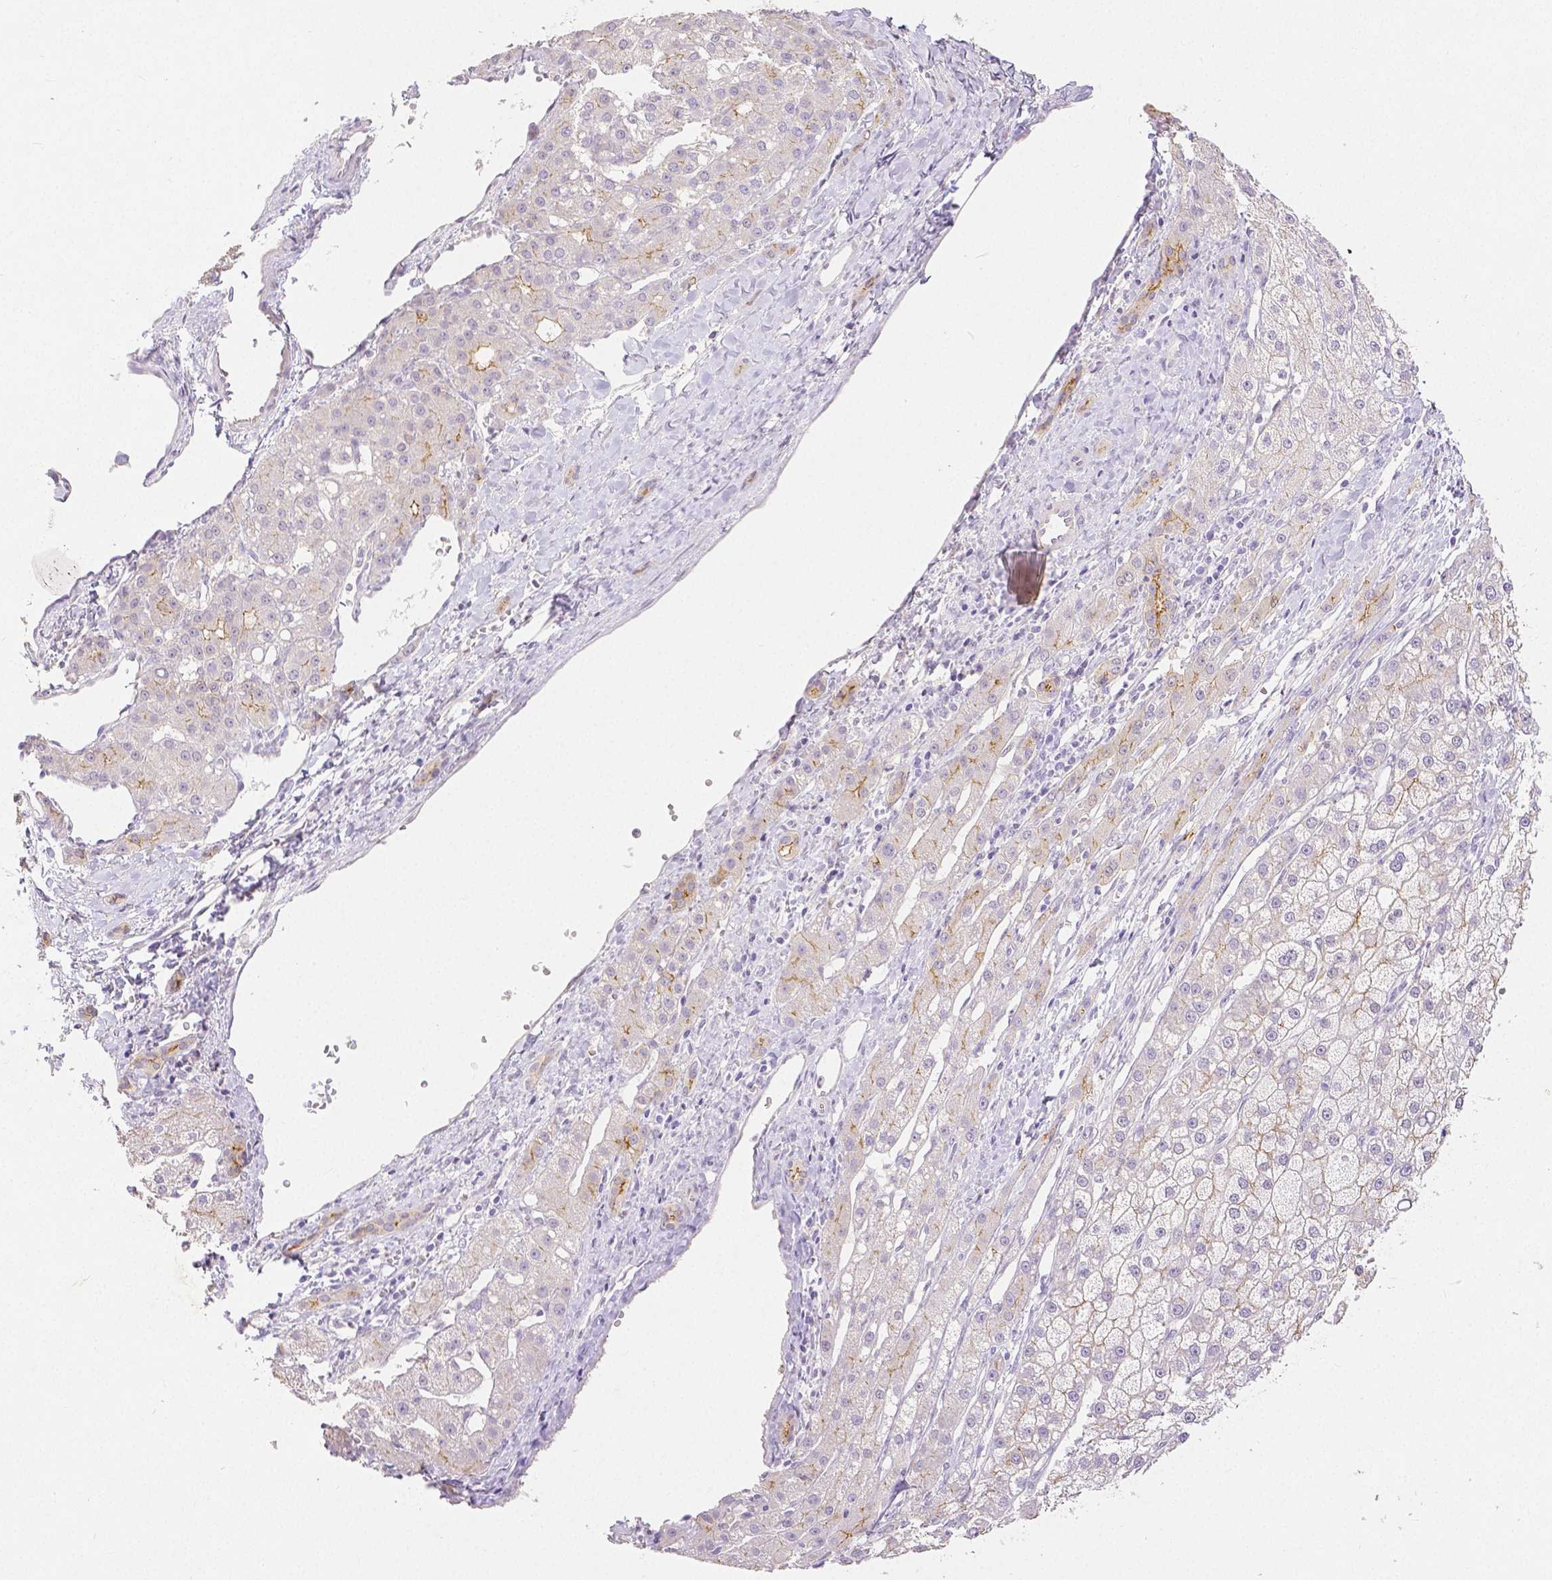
{"staining": {"intensity": "weak", "quantity": "<25%", "location": "cytoplasmic/membranous"}, "tissue": "liver cancer", "cell_type": "Tumor cells", "image_type": "cancer", "snomed": [{"axis": "morphology", "description": "Carcinoma, Hepatocellular, NOS"}, {"axis": "topography", "description": "Liver"}], "caption": "Tumor cells show no significant protein positivity in liver cancer.", "gene": "OCLN", "patient": {"sex": "male", "age": 67}}